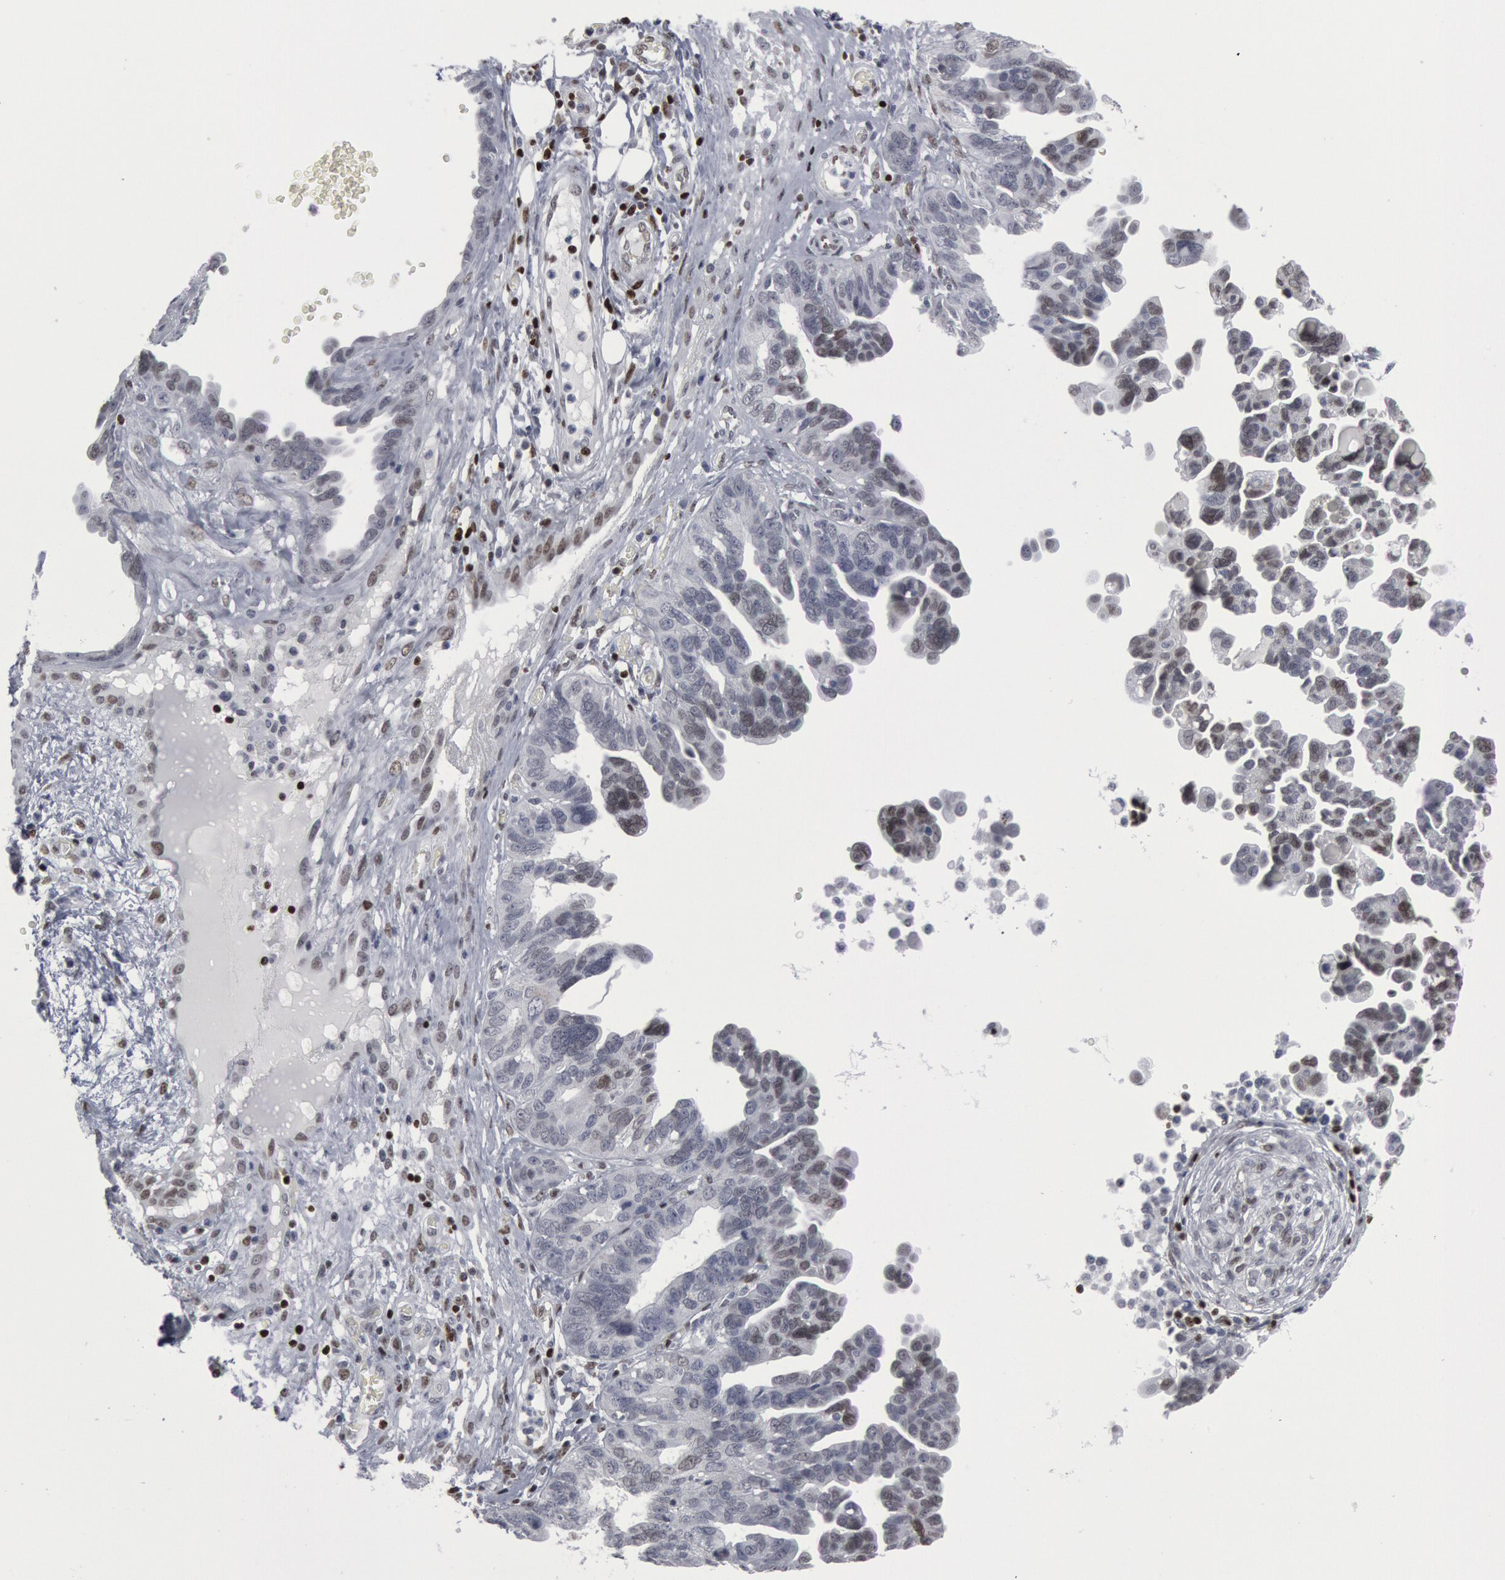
{"staining": {"intensity": "negative", "quantity": "none", "location": "none"}, "tissue": "ovarian cancer", "cell_type": "Tumor cells", "image_type": "cancer", "snomed": [{"axis": "morphology", "description": "Cystadenocarcinoma, serous, NOS"}, {"axis": "topography", "description": "Ovary"}], "caption": "The immunohistochemistry (IHC) image has no significant expression in tumor cells of ovarian cancer tissue.", "gene": "MECP2", "patient": {"sex": "female", "age": 64}}